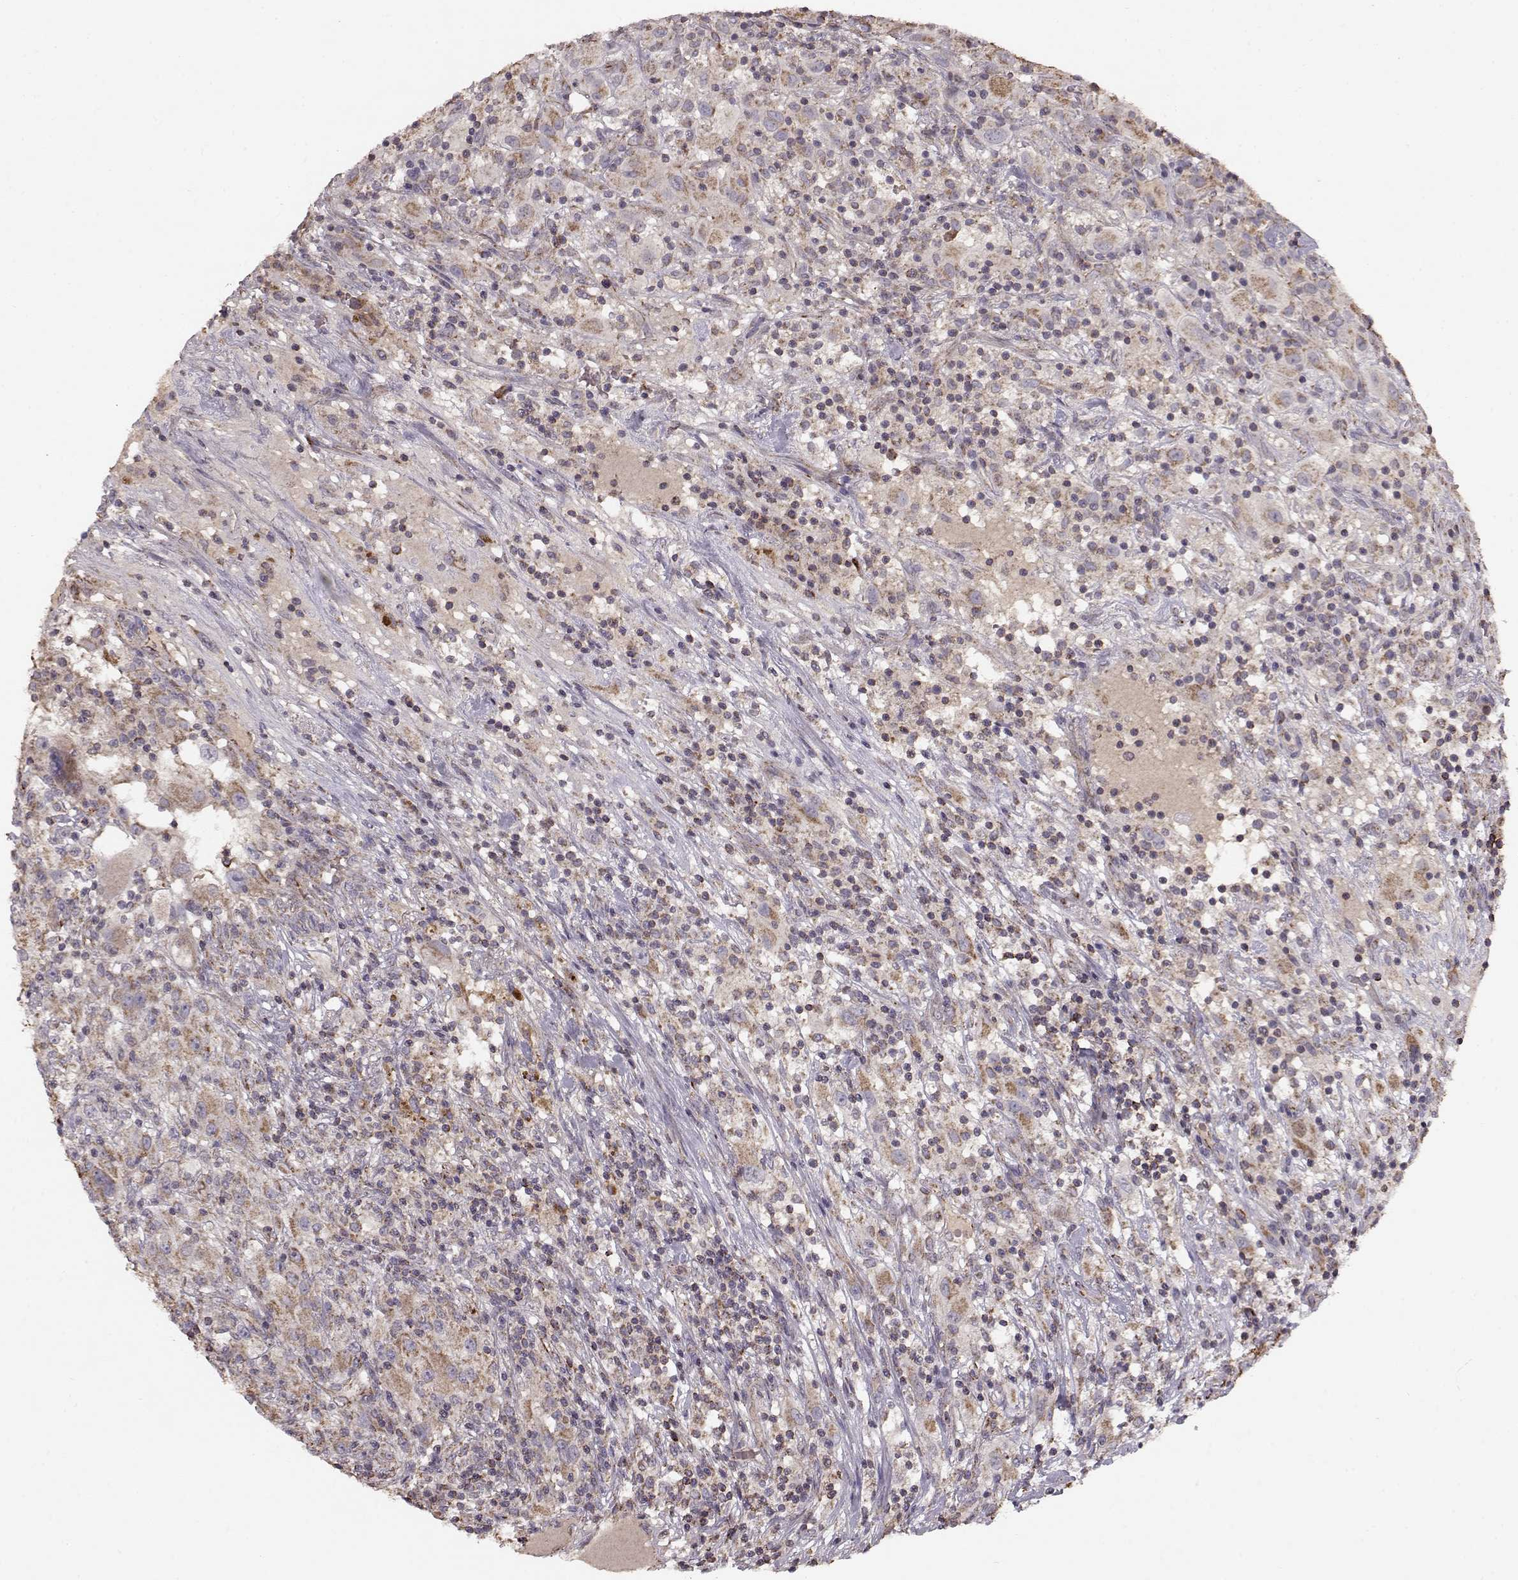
{"staining": {"intensity": "moderate", "quantity": ">75%", "location": "cytoplasmic/membranous"}, "tissue": "renal cancer", "cell_type": "Tumor cells", "image_type": "cancer", "snomed": [{"axis": "morphology", "description": "Adenocarcinoma, NOS"}, {"axis": "topography", "description": "Kidney"}], "caption": "Immunohistochemical staining of renal adenocarcinoma displays medium levels of moderate cytoplasmic/membranous staining in about >75% of tumor cells.", "gene": "CMTM3", "patient": {"sex": "female", "age": 67}}